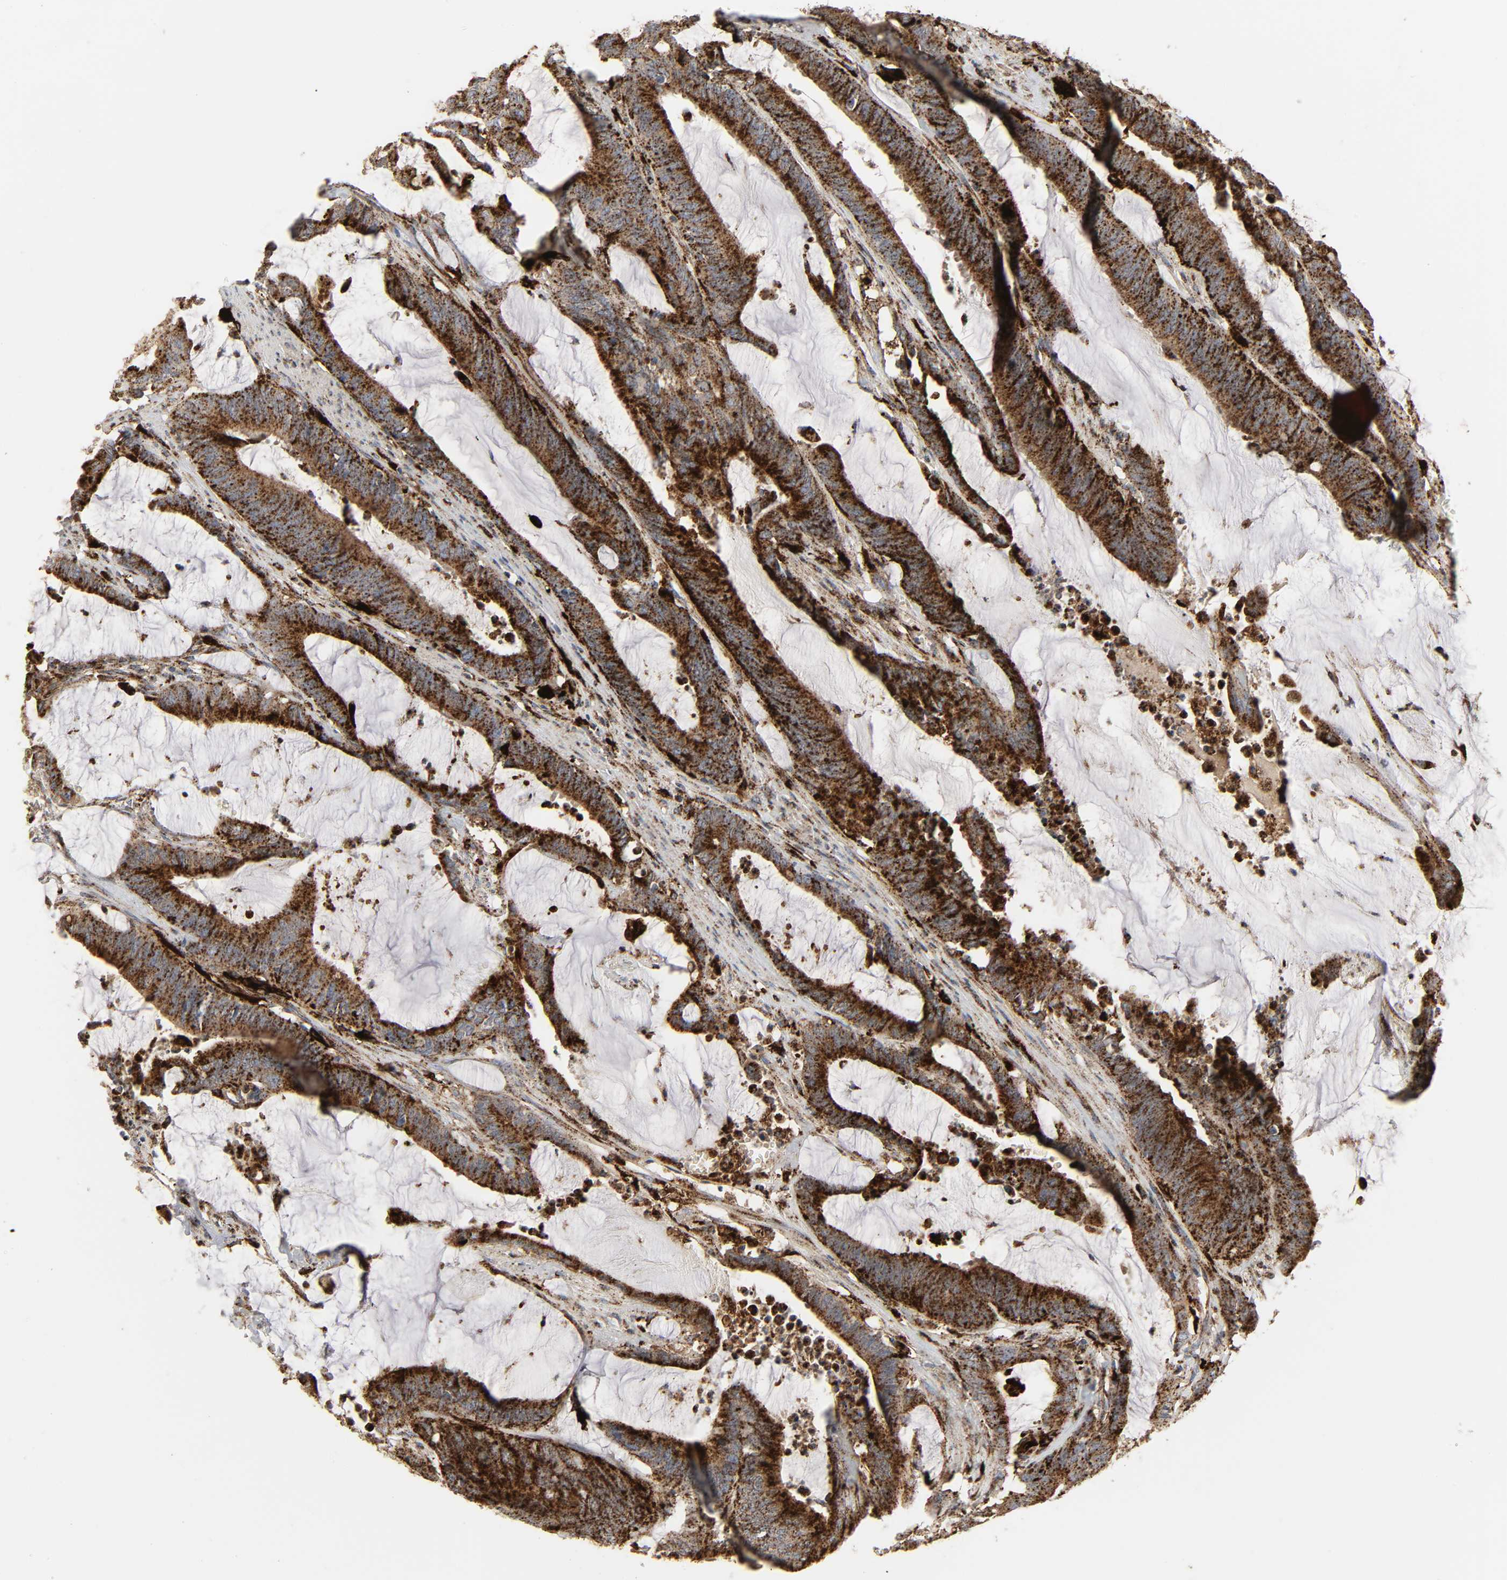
{"staining": {"intensity": "strong", "quantity": ">75%", "location": "cytoplasmic/membranous"}, "tissue": "colorectal cancer", "cell_type": "Tumor cells", "image_type": "cancer", "snomed": [{"axis": "morphology", "description": "Adenocarcinoma, NOS"}, {"axis": "topography", "description": "Rectum"}], "caption": "Approximately >75% of tumor cells in human colorectal cancer (adenocarcinoma) demonstrate strong cytoplasmic/membranous protein staining as visualized by brown immunohistochemical staining.", "gene": "PSAP", "patient": {"sex": "female", "age": 66}}